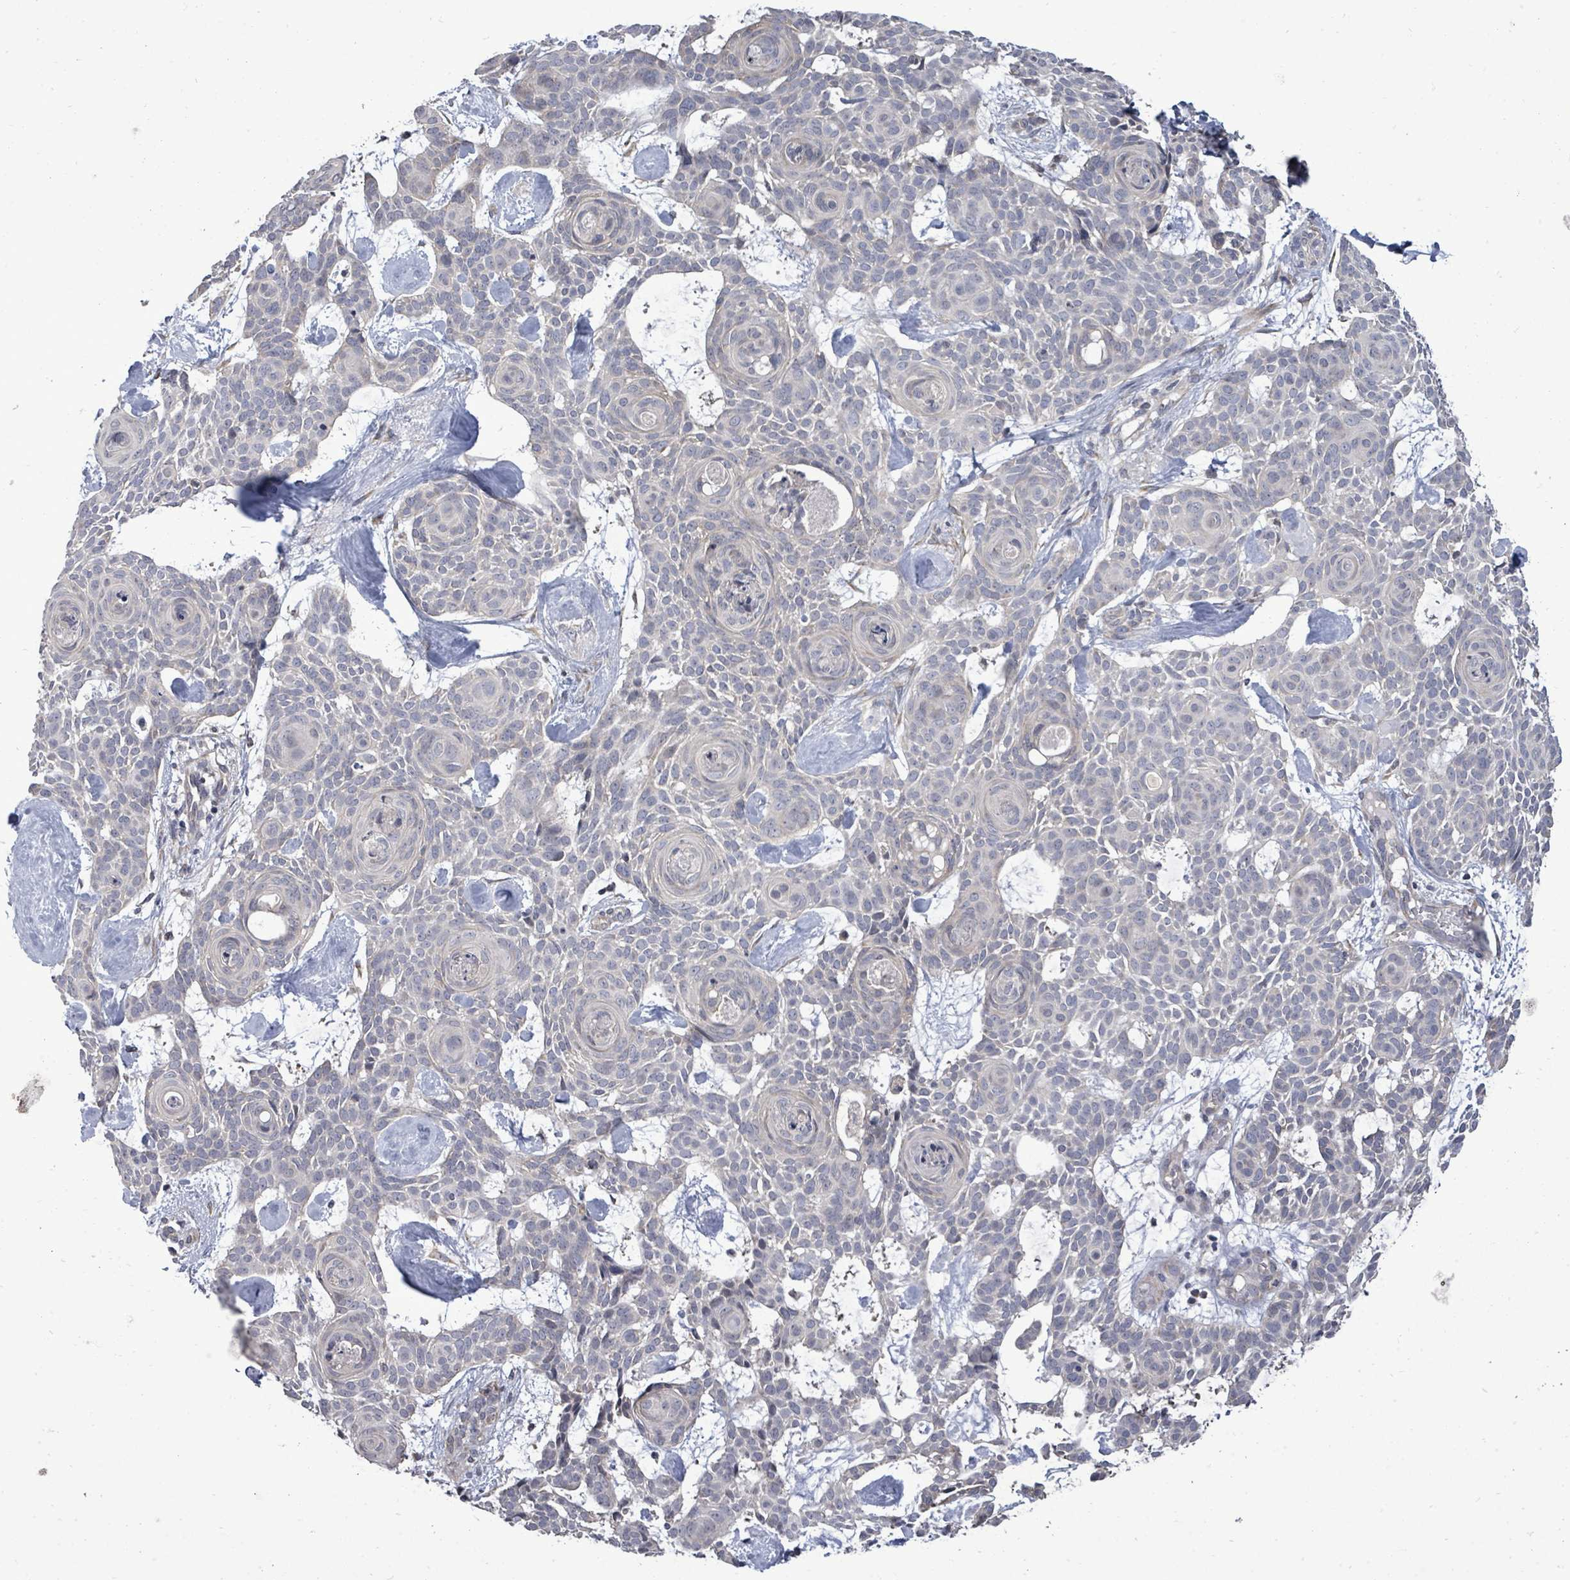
{"staining": {"intensity": "negative", "quantity": "none", "location": "none"}, "tissue": "skin cancer", "cell_type": "Tumor cells", "image_type": "cancer", "snomed": [{"axis": "morphology", "description": "Basal cell carcinoma"}, {"axis": "topography", "description": "Skin"}], "caption": "Immunohistochemistry of skin basal cell carcinoma shows no positivity in tumor cells. (DAB immunohistochemistry (IHC), high magnification).", "gene": "POMGNT2", "patient": {"sex": "male", "age": 61}}